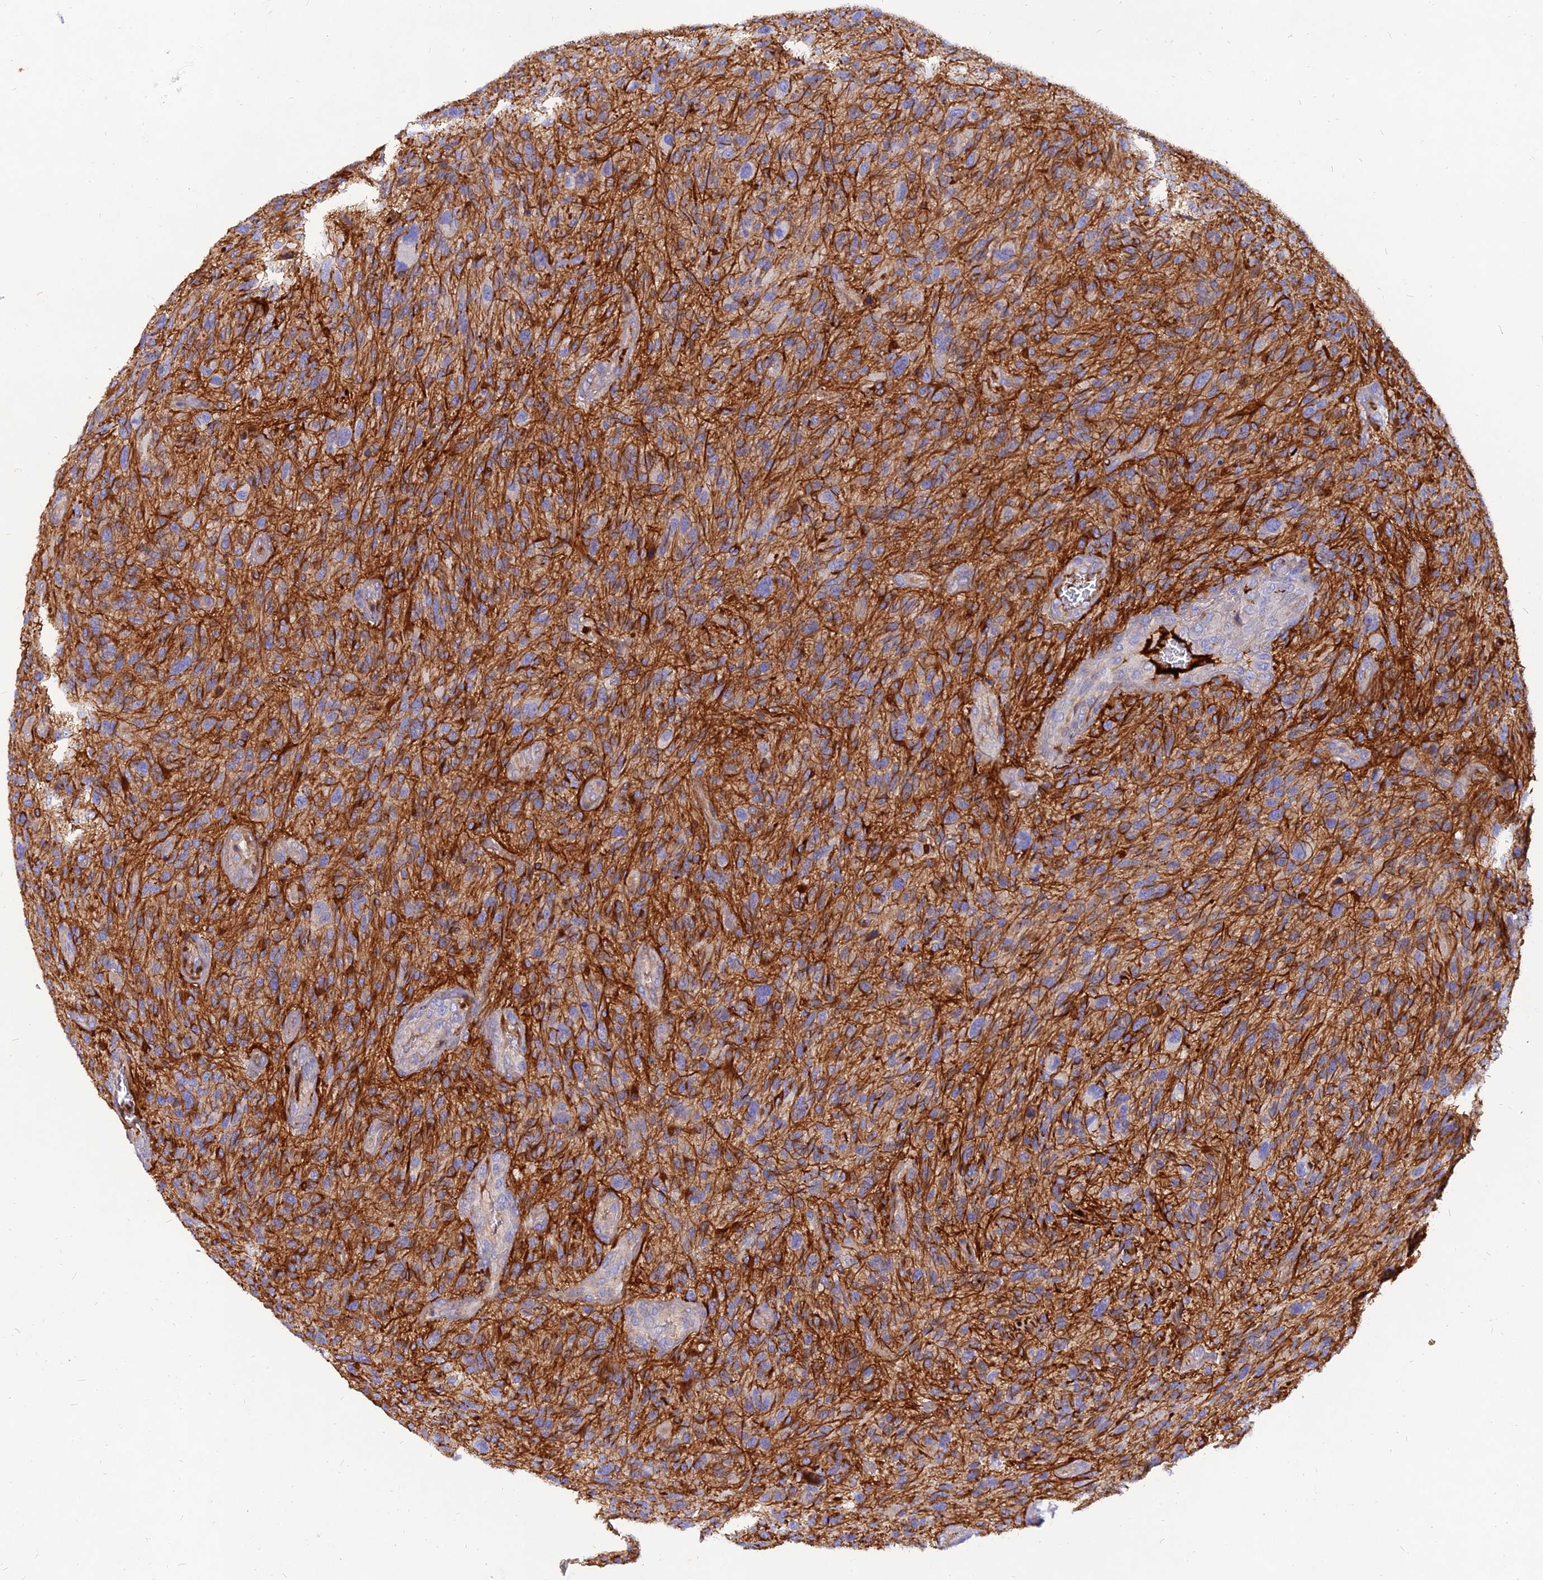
{"staining": {"intensity": "strong", "quantity": "<25%", "location": "cytoplasmic/membranous"}, "tissue": "glioma", "cell_type": "Tumor cells", "image_type": "cancer", "snomed": [{"axis": "morphology", "description": "Glioma, malignant, High grade"}, {"axis": "topography", "description": "Brain"}], "caption": "IHC image of neoplastic tissue: glioma stained using immunohistochemistry (IHC) exhibits medium levels of strong protein expression localized specifically in the cytoplasmic/membranous of tumor cells, appearing as a cytoplasmic/membranous brown color.", "gene": "MROH1", "patient": {"sex": "male", "age": 47}}